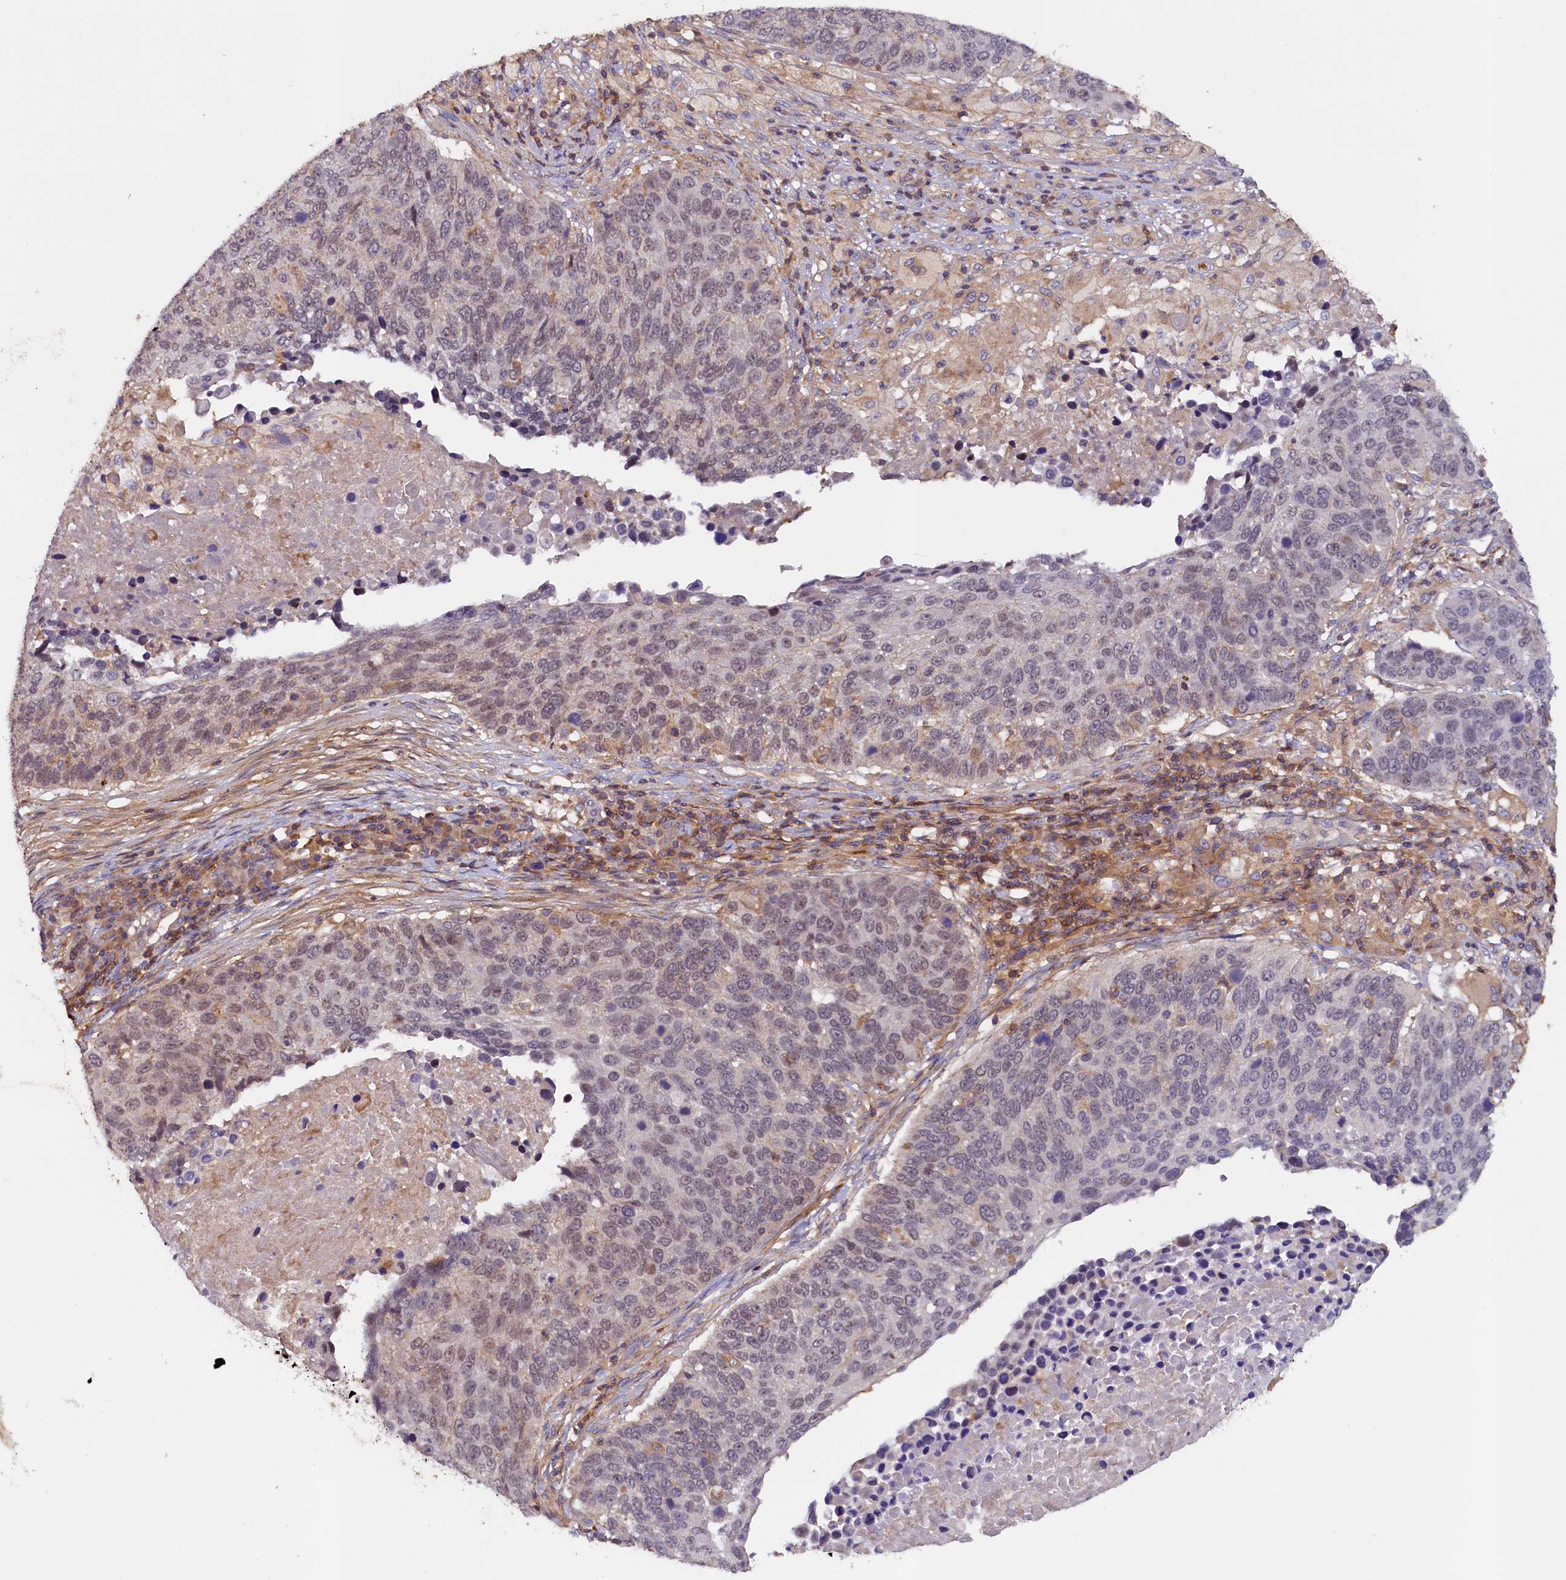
{"staining": {"intensity": "weak", "quantity": "25%-75%", "location": "nuclear"}, "tissue": "lung cancer", "cell_type": "Tumor cells", "image_type": "cancer", "snomed": [{"axis": "morphology", "description": "Normal tissue, NOS"}, {"axis": "morphology", "description": "Squamous cell carcinoma, NOS"}, {"axis": "topography", "description": "Lymph node"}, {"axis": "topography", "description": "Lung"}], "caption": "Lung cancer tissue exhibits weak nuclear positivity in approximately 25%-75% of tumor cells", "gene": "DUOXA1", "patient": {"sex": "male", "age": 66}}